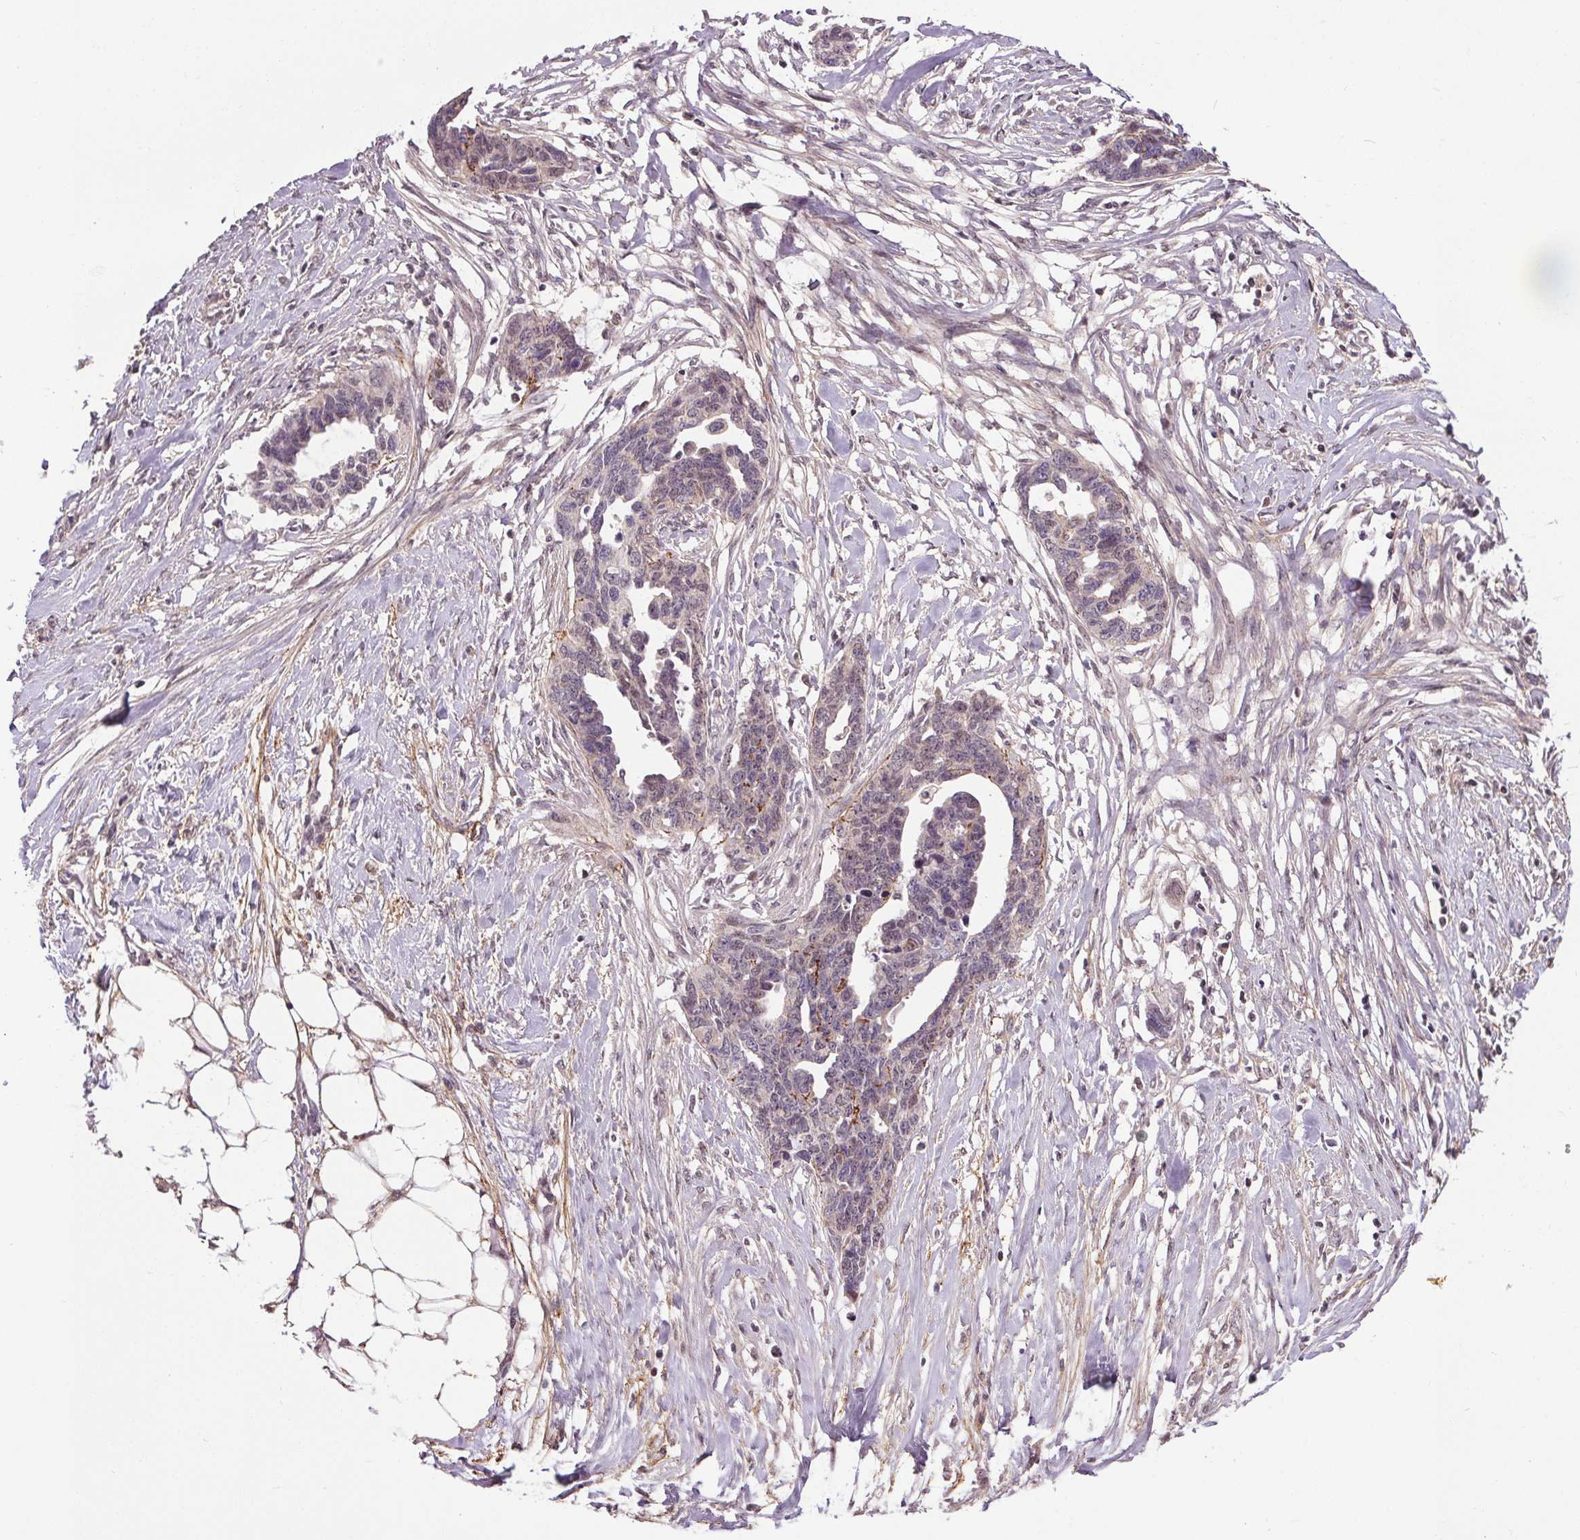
{"staining": {"intensity": "negative", "quantity": "none", "location": "none"}, "tissue": "ovarian cancer", "cell_type": "Tumor cells", "image_type": "cancer", "snomed": [{"axis": "morphology", "description": "Cystadenocarcinoma, serous, NOS"}, {"axis": "topography", "description": "Ovary"}], "caption": "Image shows no protein positivity in tumor cells of ovarian serous cystadenocarcinoma tissue. (DAB (3,3'-diaminobenzidine) immunohistochemistry, high magnification).", "gene": "KIAA0232", "patient": {"sex": "female", "age": 69}}